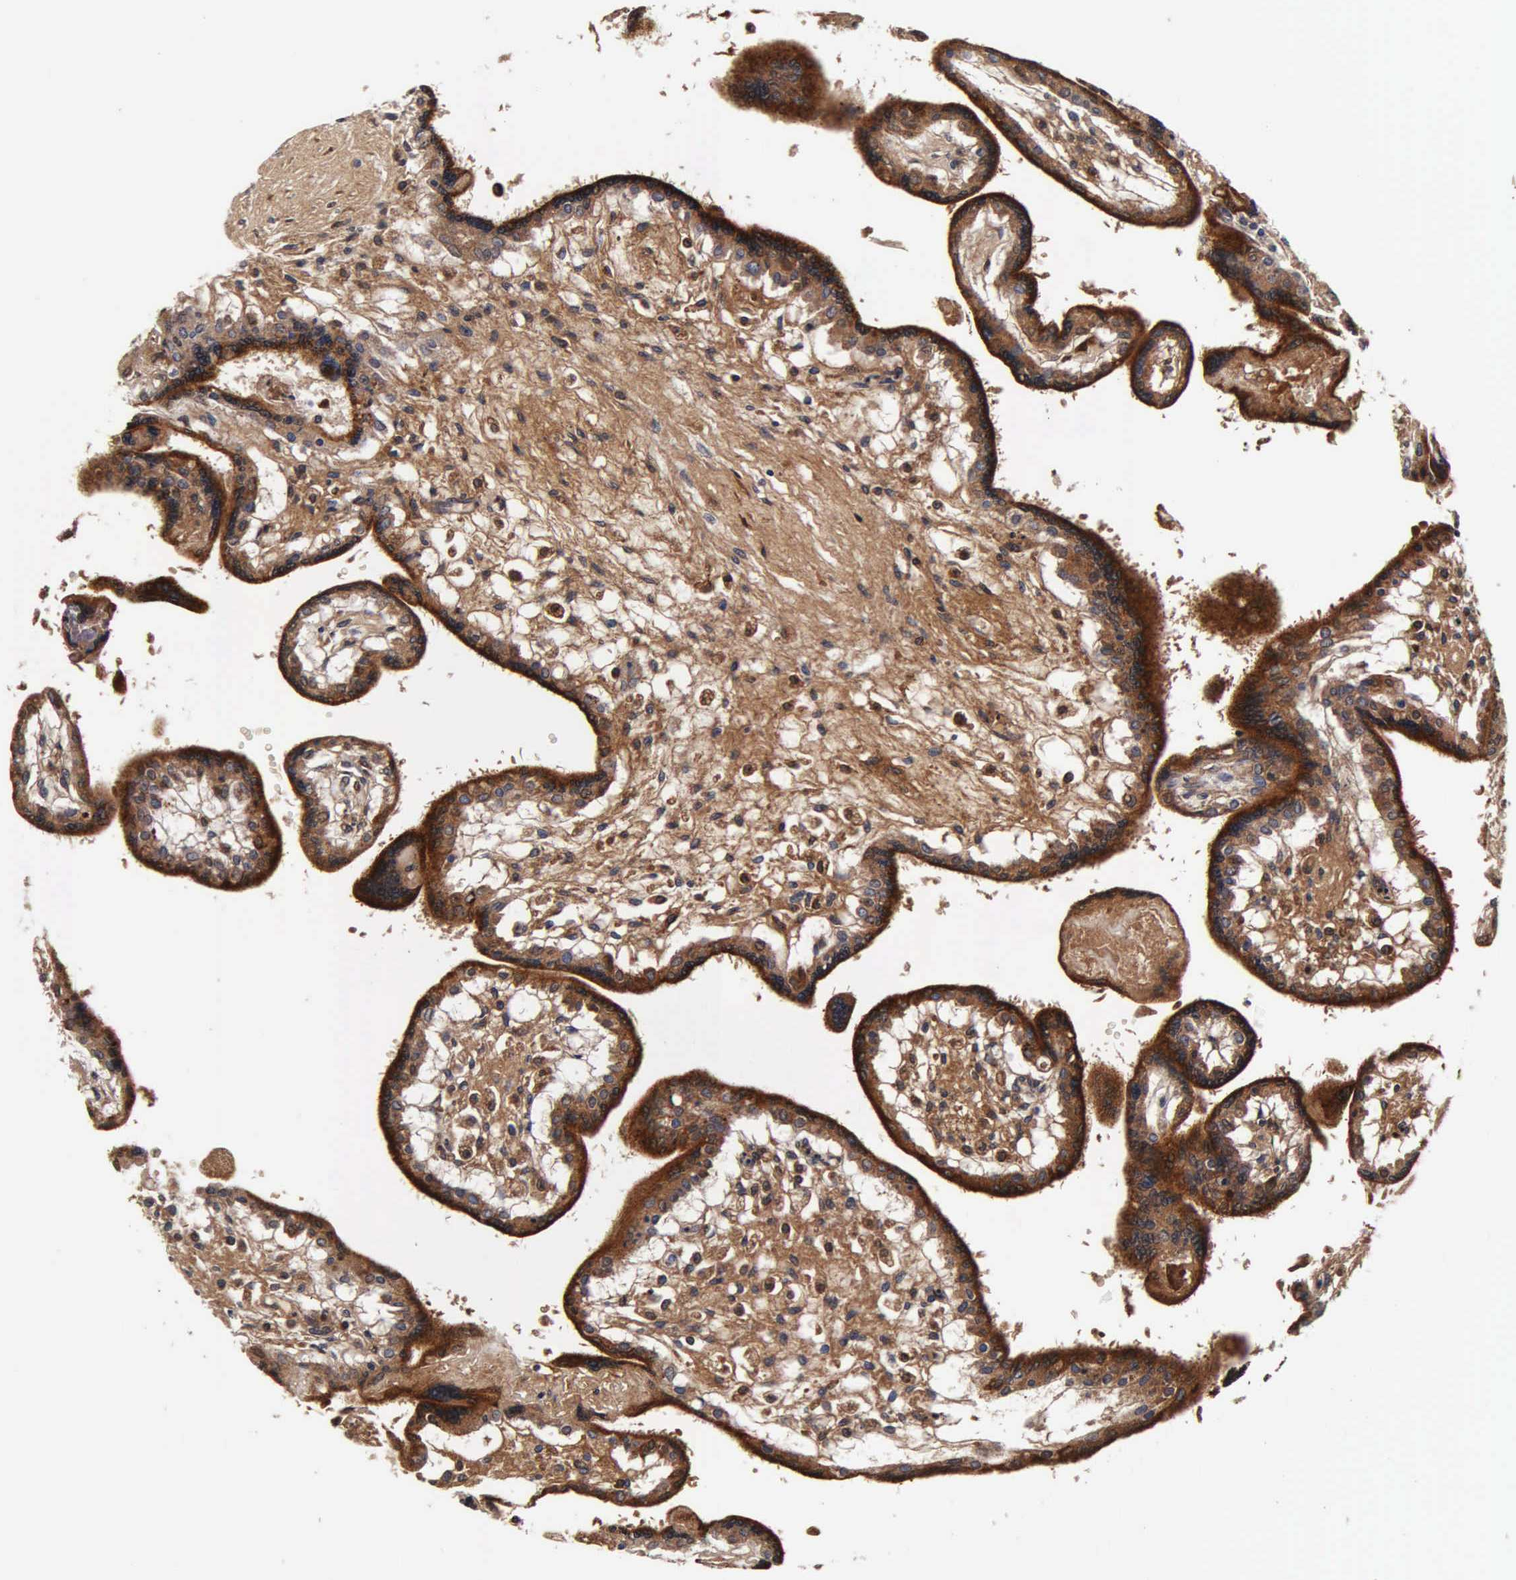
{"staining": {"intensity": "moderate", "quantity": "25%-75%", "location": "cytoplasmic/membranous"}, "tissue": "placenta", "cell_type": "Decidual cells", "image_type": "normal", "snomed": [{"axis": "morphology", "description": "Normal tissue, NOS"}, {"axis": "topography", "description": "Placenta"}], "caption": "A brown stain shows moderate cytoplasmic/membranous expression of a protein in decidual cells of unremarkable placenta. The staining was performed using DAB to visualize the protein expression in brown, while the nuclei were stained in blue with hematoxylin (Magnification: 20x).", "gene": "CST3", "patient": {"sex": "female", "age": 31}}